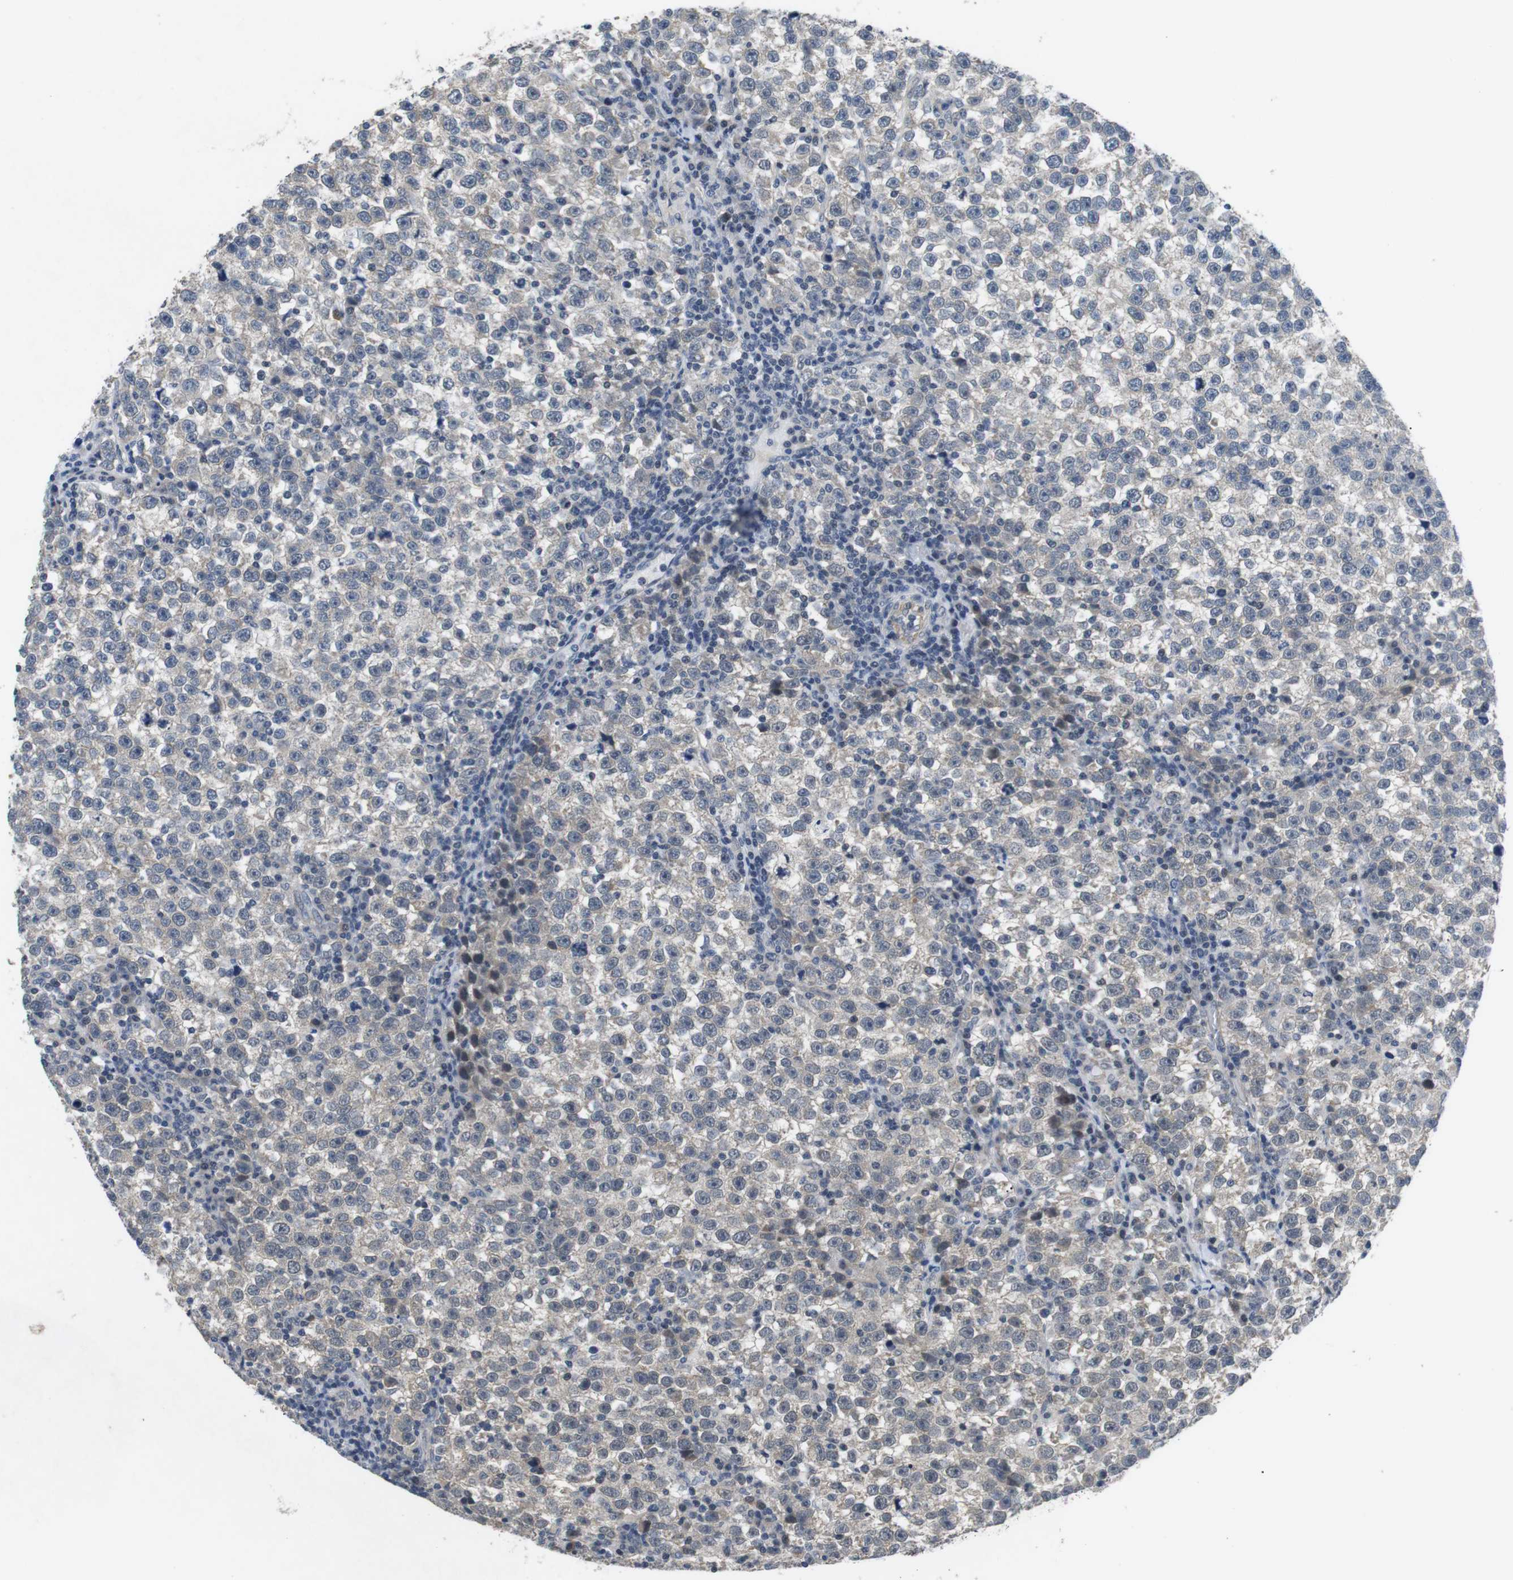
{"staining": {"intensity": "negative", "quantity": "none", "location": "none"}, "tissue": "testis cancer", "cell_type": "Tumor cells", "image_type": "cancer", "snomed": [{"axis": "morphology", "description": "Seminoma, NOS"}, {"axis": "topography", "description": "Testis"}], "caption": "High magnification brightfield microscopy of seminoma (testis) stained with DAB (3,3'-diaminobenzidine) (brown) and counterstained with hematoxylin (blue): tumor cells show no significant expression.", "gene": "NECTIN1", "patient": {"sex": "male", "age": 43}}